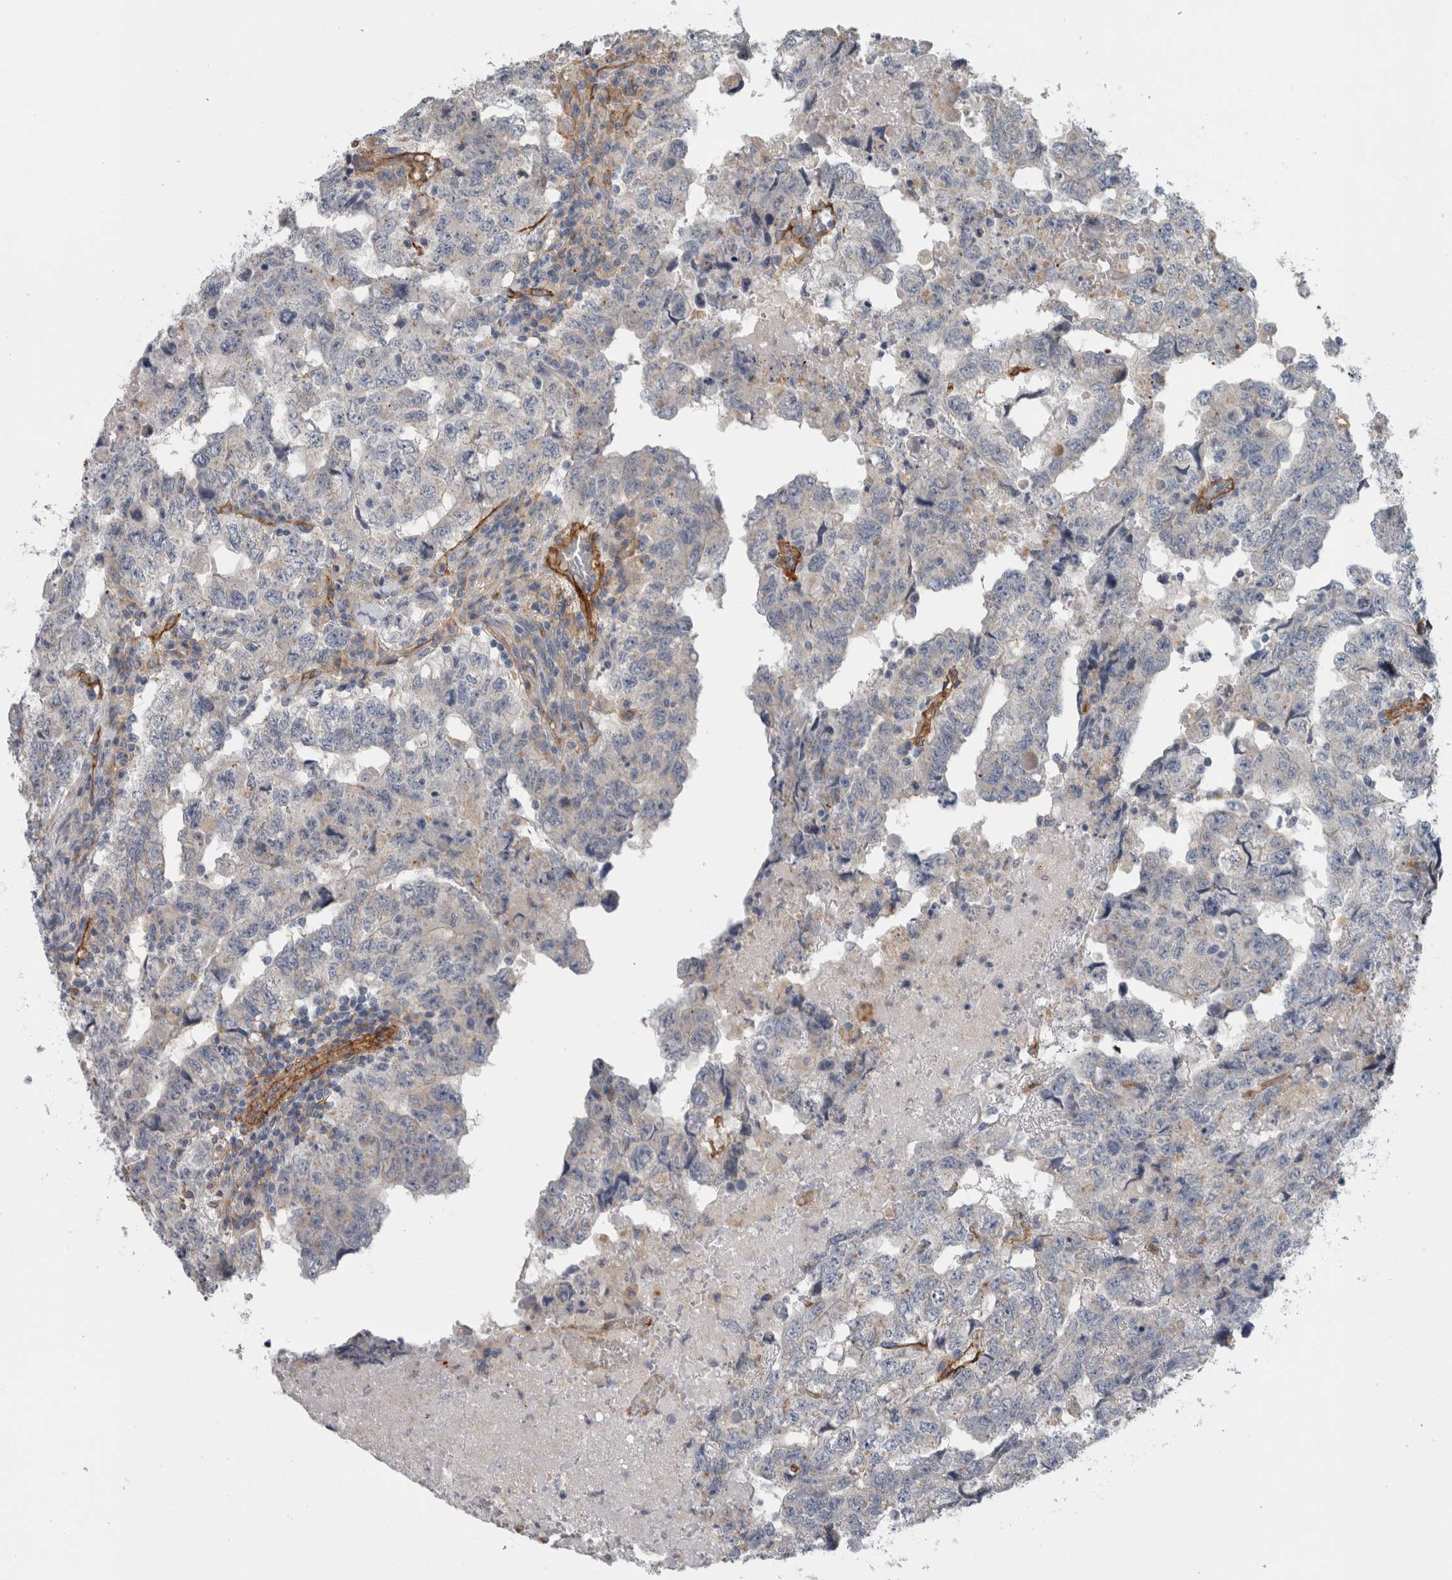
{"staining": {"intensity": "negative", "quantity": "none", "location": "none"}, "tissue": "testis cancer", "cell_type": "Tumor cells", "image_type": "cancer", "snomed": [{"axis": "morphology", "description": "Carcinoma, Embryonal, NOS"}, {"axis": "topography", "description": "Testis"}], "caption": "Immunohistochemistry micrograph of embryonal carcinoma (testis) stained for a protein (brown), which shows no staining in tumor cells. (IHC, brightfield microscopy, high magnification).", "gene": "CD59", "patient": {"sex": "male", "age": 36}}